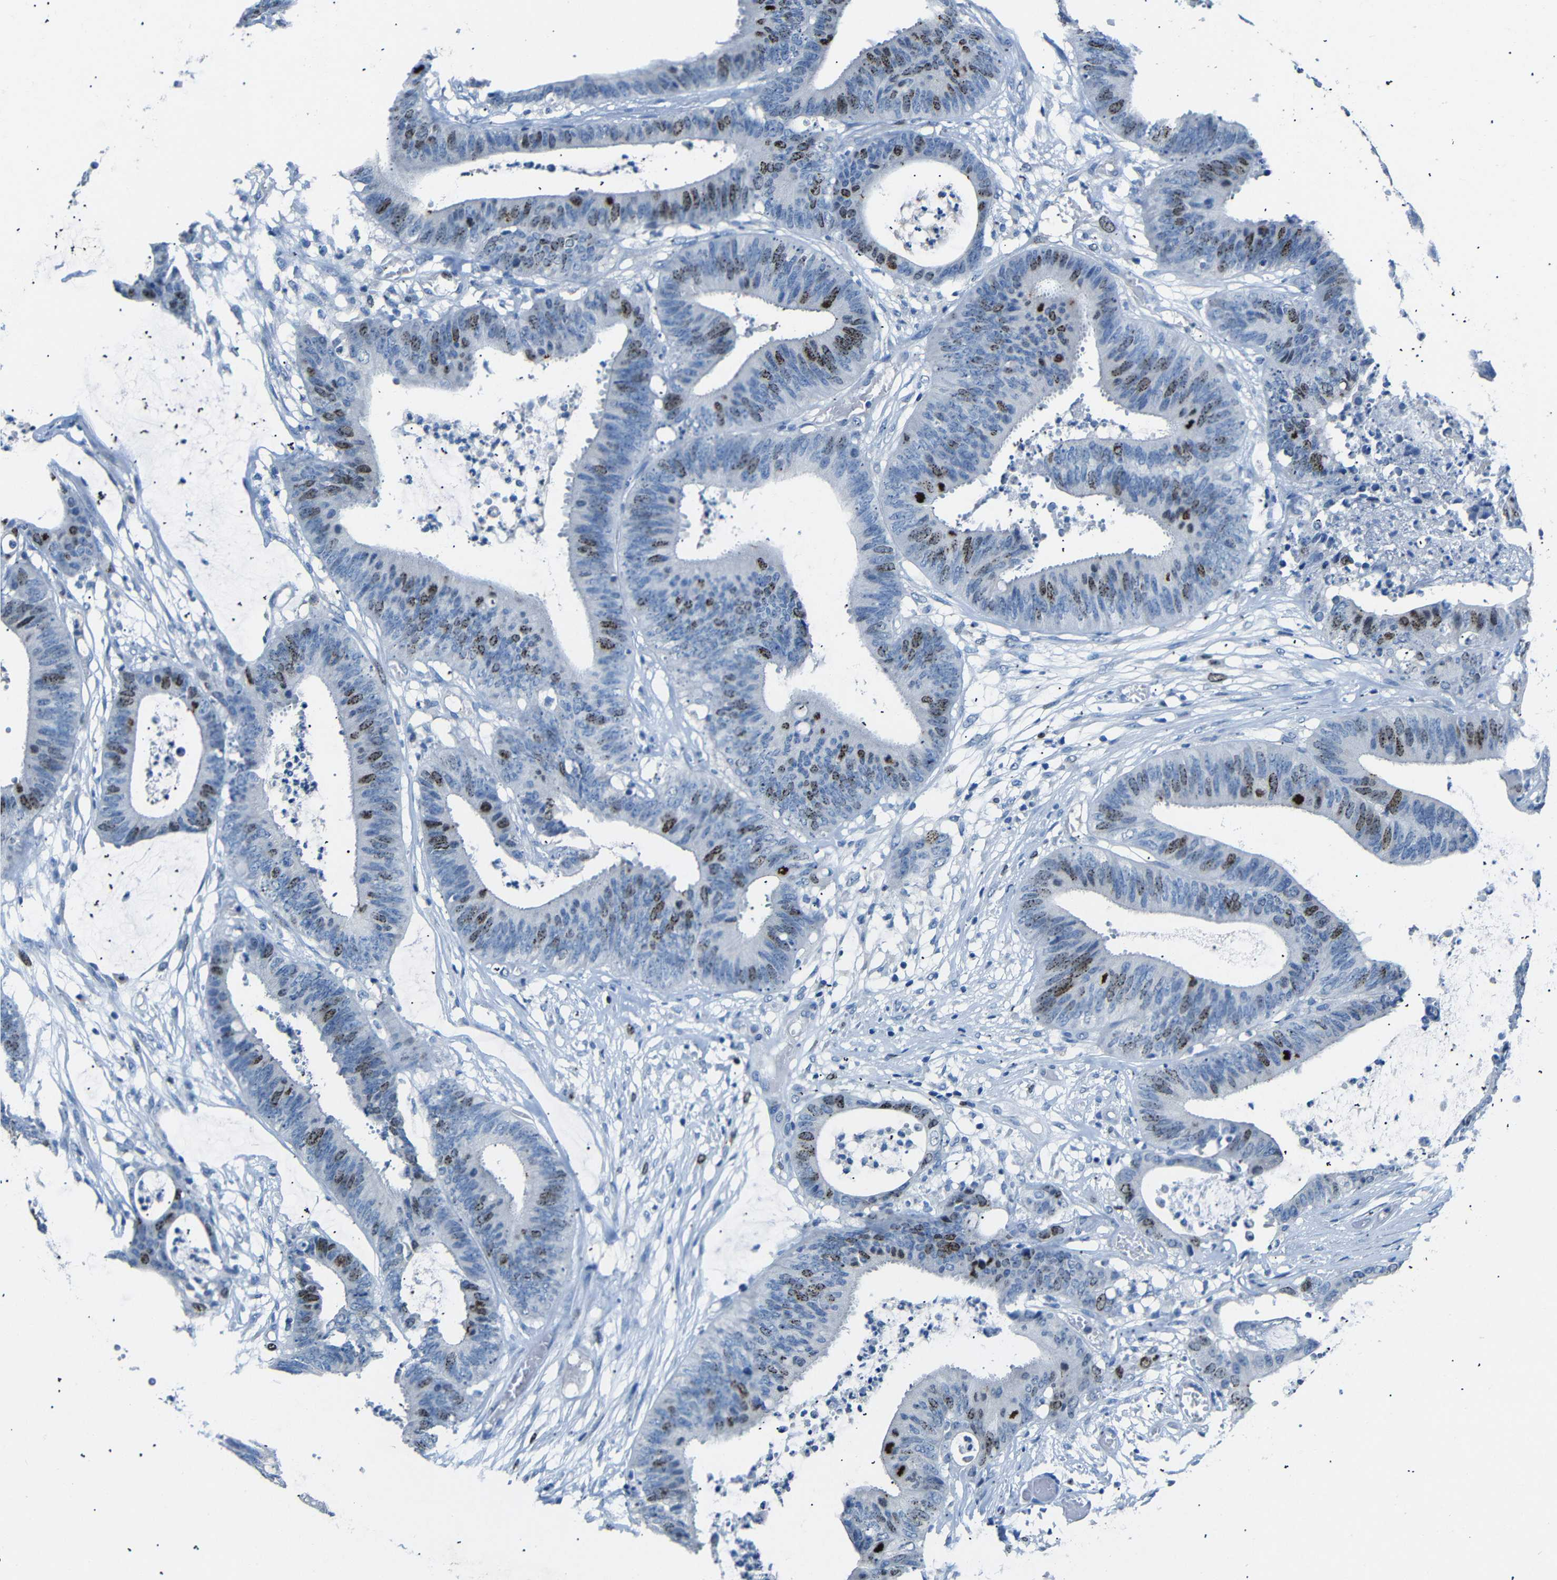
{"staining": {"intensity": "moderate", "quantity": "25%-75%", "location": "nuclear"}, "tissue": "colorectal cancer", "cell_type": "Tumor cells", "image_type": "cancer", "snomed": [{"axis": "morphology", "description": "Adenocarcinoma, NOS"}, {"axis": "topography", "description": "Rectum"}], "caption": "Moderate nuclear staining for a protein is present in approximately 25%-75% of tumor cells of colorectal cancer (adenocarcinoma) using IHC.", "gene": "INCENP", "patient": {"sex": "female", "age": 66}}